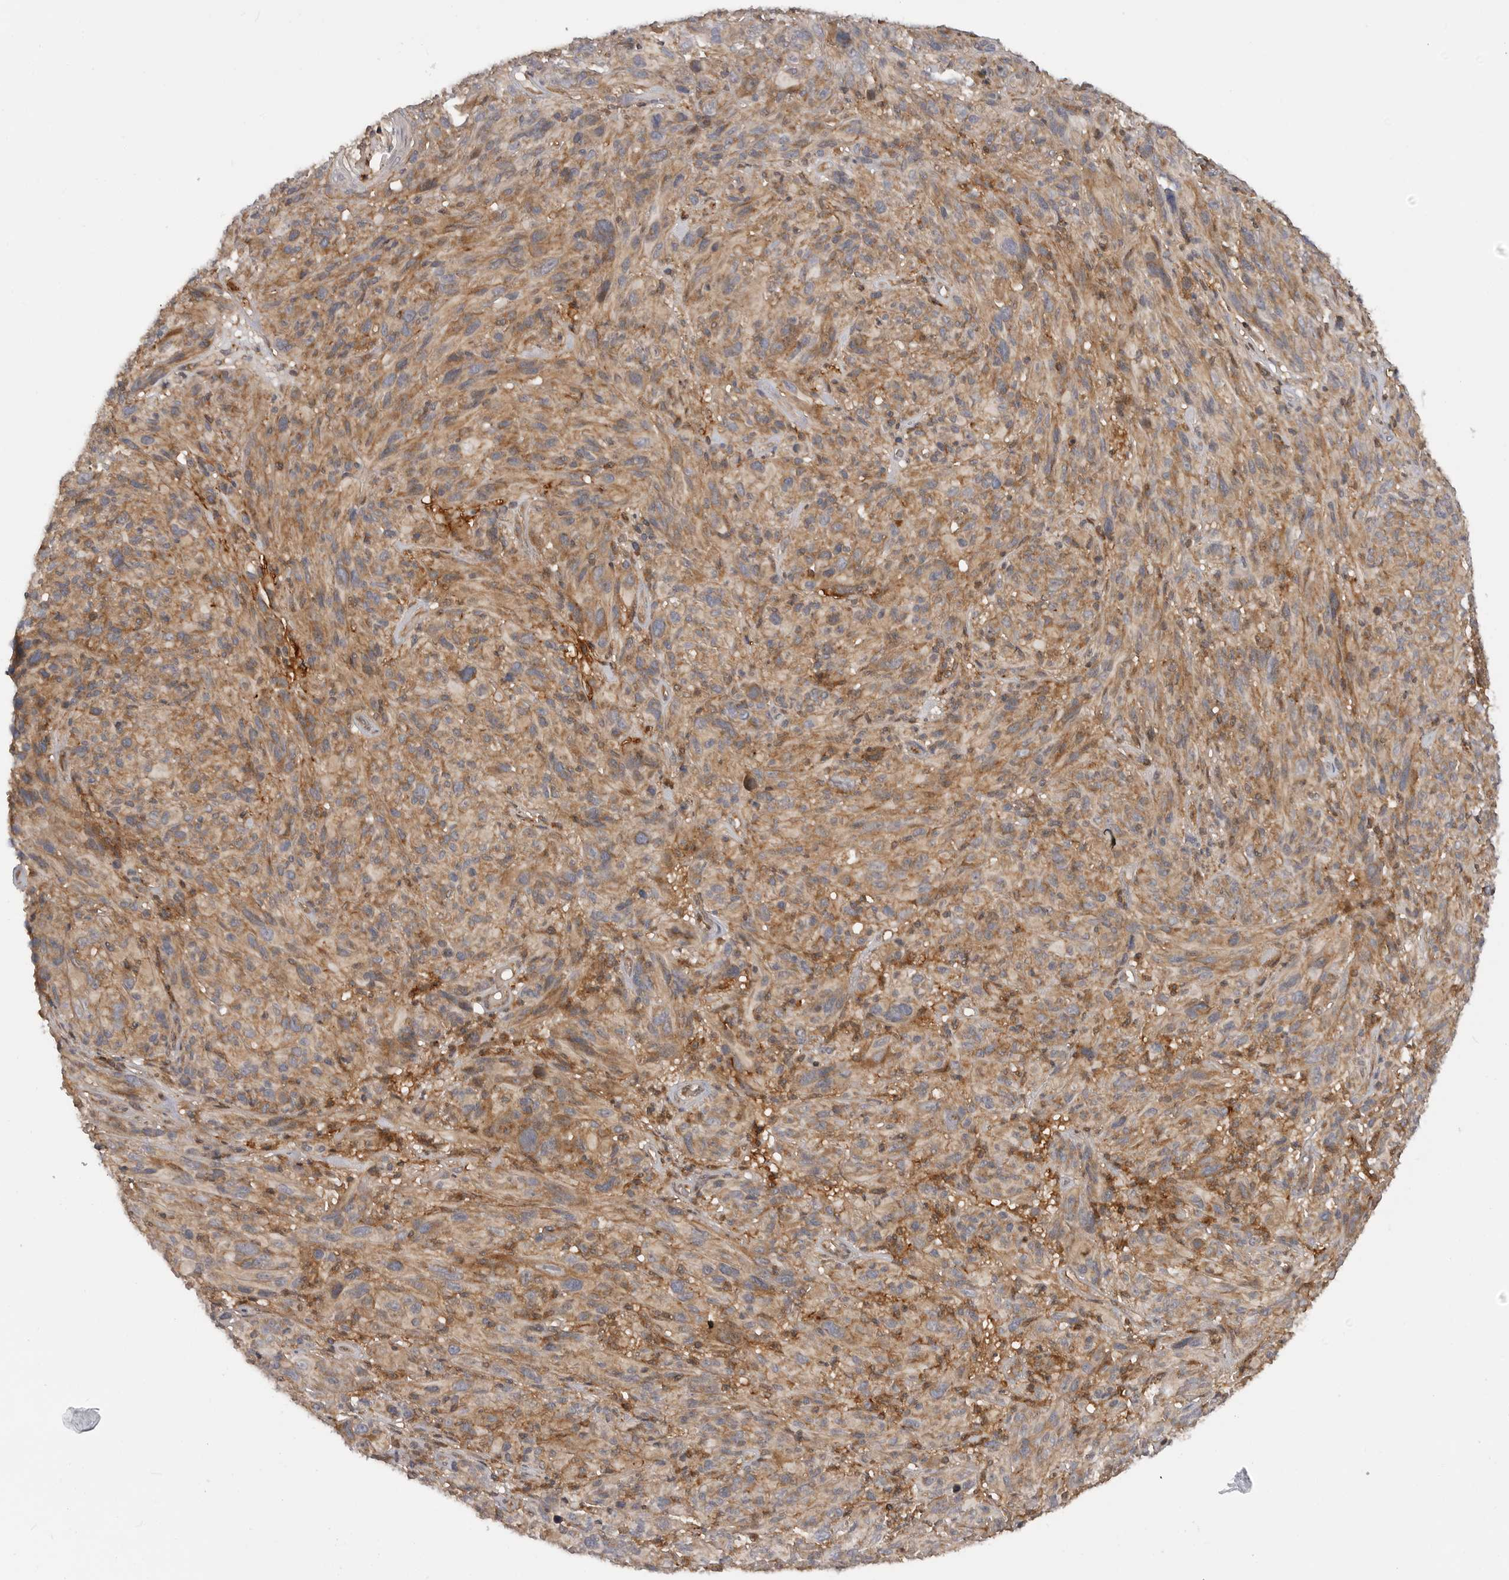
{"staining": {"intensity": "moderate", "quantity": ">75%", "location": "cytoplasmic/membranous"}, "tissue": "melanoma", "cell_type": "Tumor cells", "image_type": "cancer", "snomed": [{"axis": "morphology", "description": "Malignant melanoma, NOS"}, {"axis": "topography", "description": "Skin of head"}], "caption": "Immunohistochemistry of human malignant melanoma demonstrates medium levels of moderate cytoplasmic/membranous staining in about >75% of tumor cells.", "gene": "TRIM56", "patient": {"sex": "male", "age": 96}}